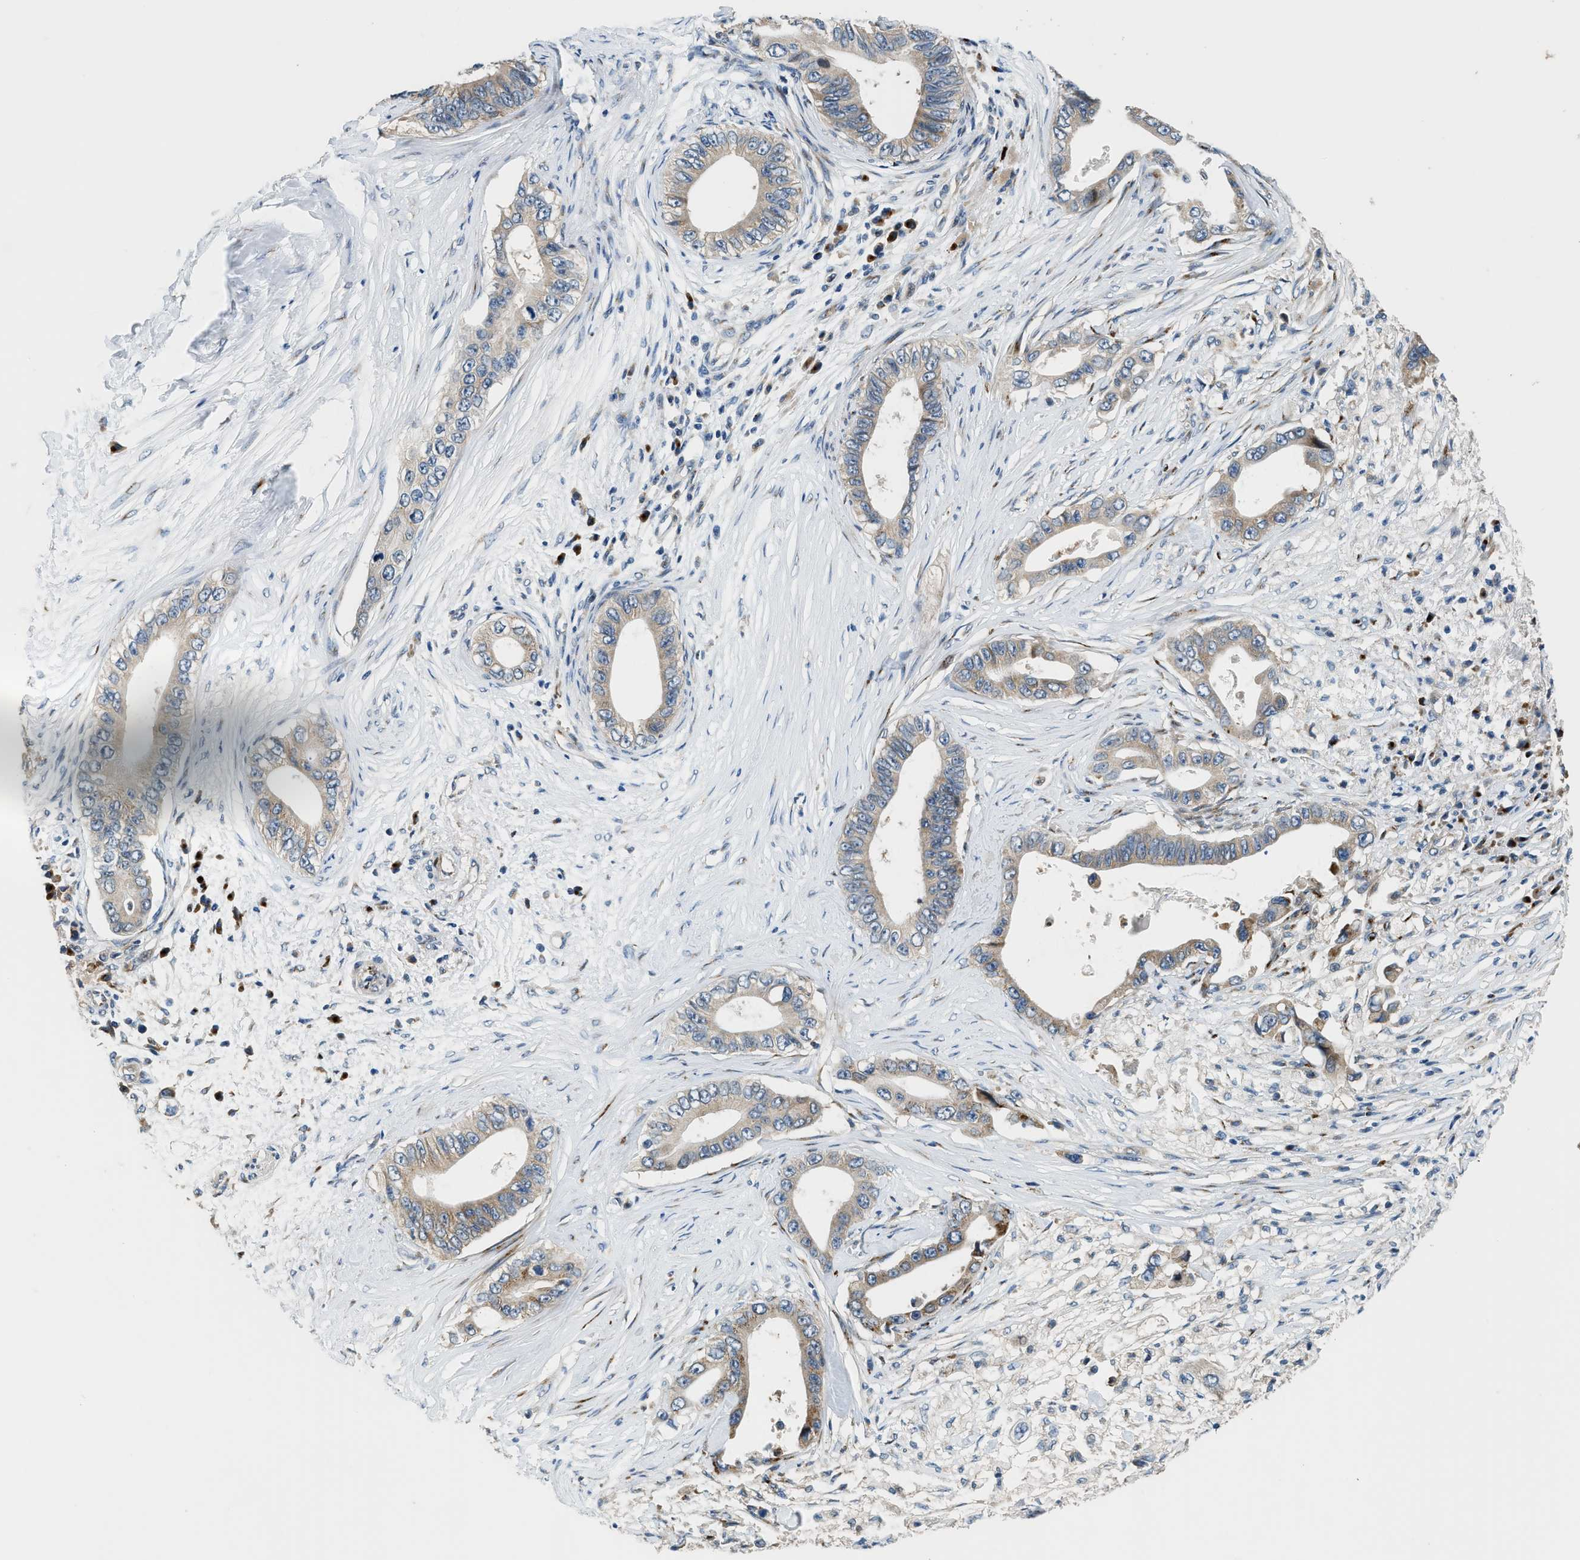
{"staining": {"intensity": "weak", "quantity": ">75%", "location": "cytoplasmic/membranous"}, "tissue": "pancreatic cancer", "cell_type": "Tumor cells", "image_type": "cancer", "snomed": [{"axis": "morphology", "description": "Adenocarcinoma, NOS"}, {"axis": "topography", "description": "Pancreas"}], "caption": "Weak cytoplasmic/membranous protein positivity is seen in about >75% of tumor cells in adenocarcinoma (pancreatic).", "gene": "FUT8", "patient": {"sex": "male", "age": 77}}